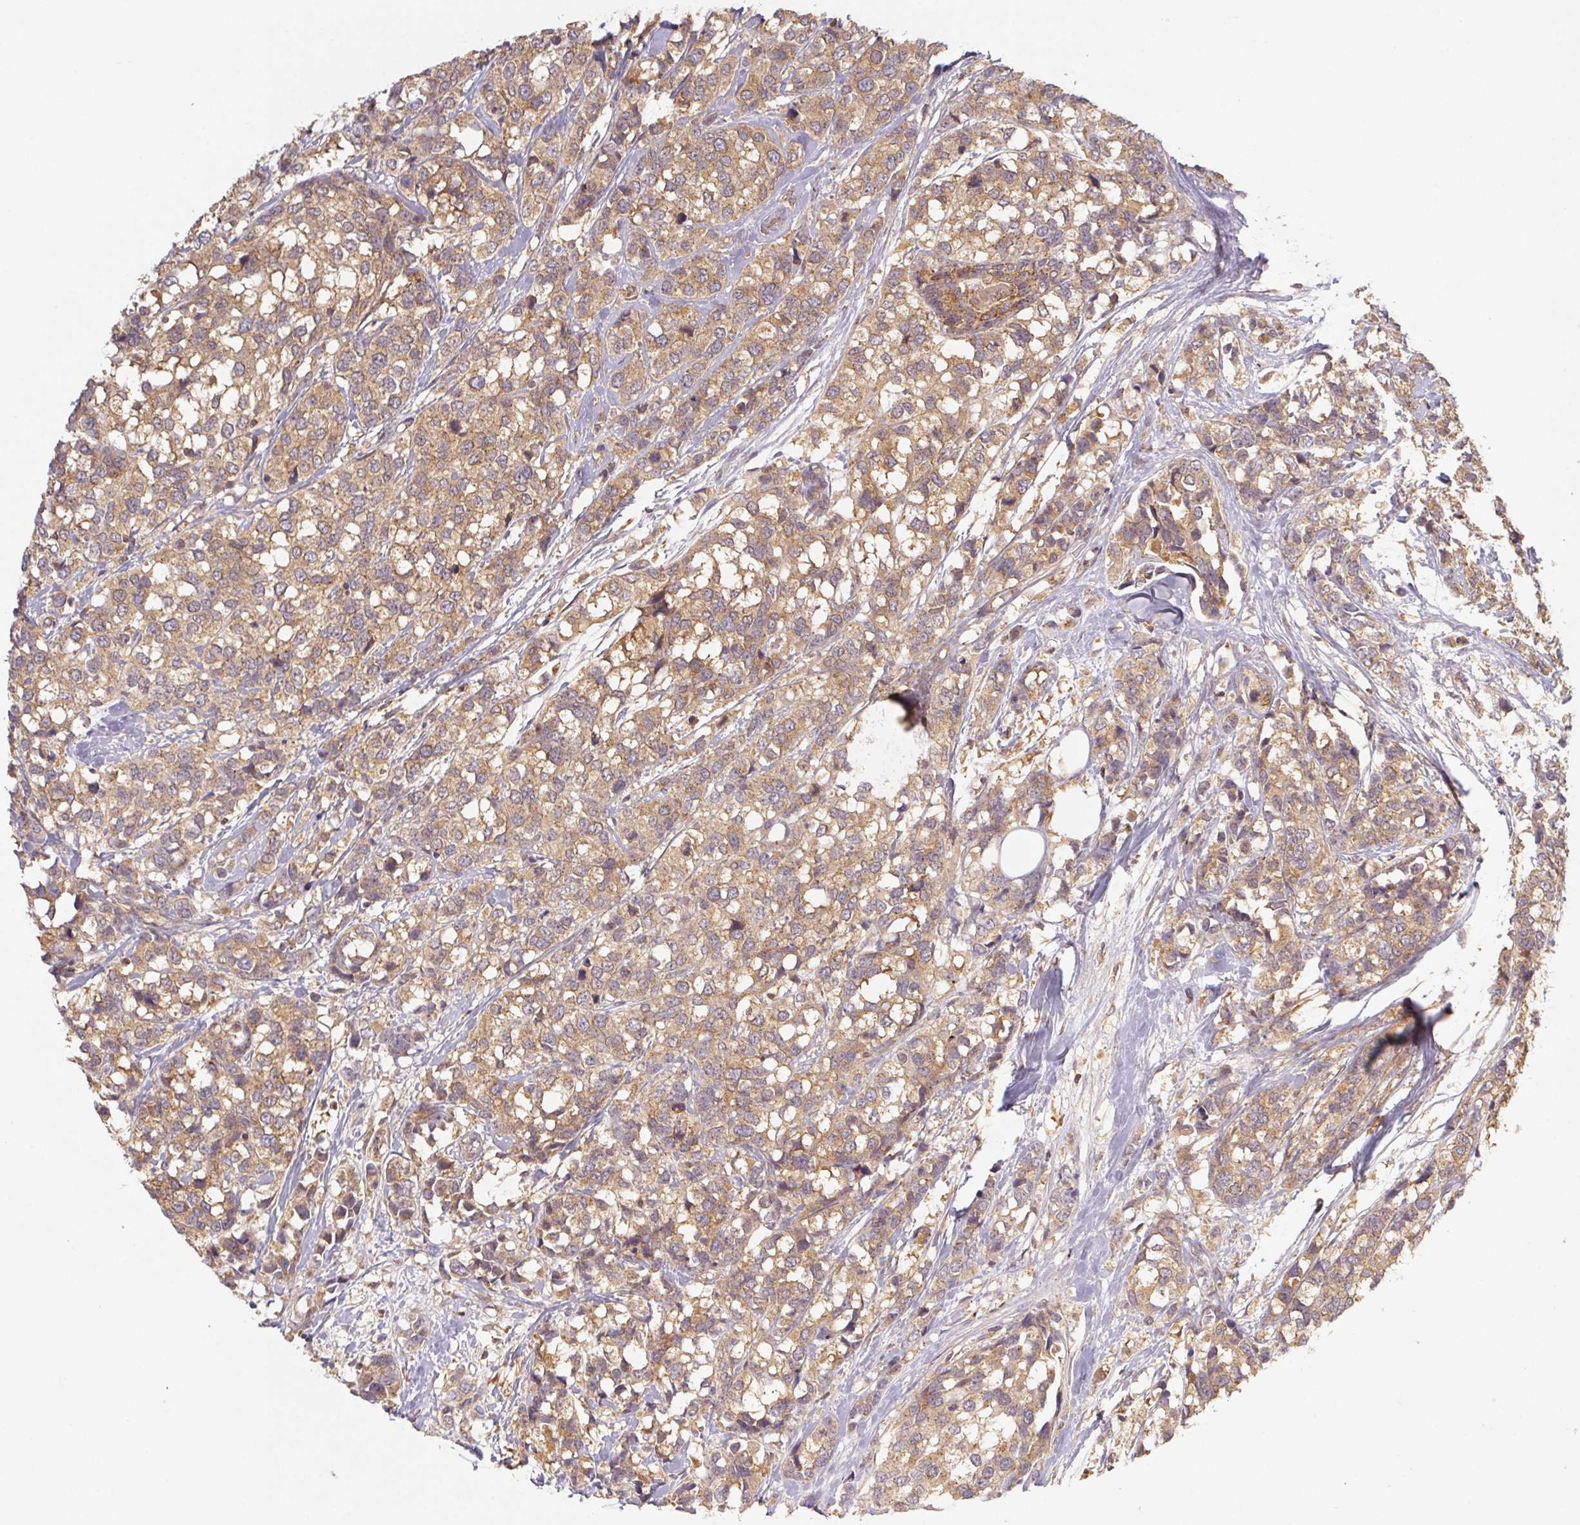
{"staining": {"intensity": "moderate", "quantity": ">75%", "location": "cytoplasmic/membranous"}, "tissue": "breast cancer", "cell_type": "Tumor cells", "image_type": "cancer", "snomed": [{"axis": "morphology", "description": "Lobular carcinoma"}, {"axis": "topography", "description": "Breast"}], "caption": "Immunohistochemistry micrograph of human lobular carcinoma (breast) stained for a protein (brown), which exhibits medium levels of moderate cytoplasmic/membranous staining in about >75% of tumor cells.", "gene": "MTHFD1", "patient": {"sex": "female", "age": 59}}